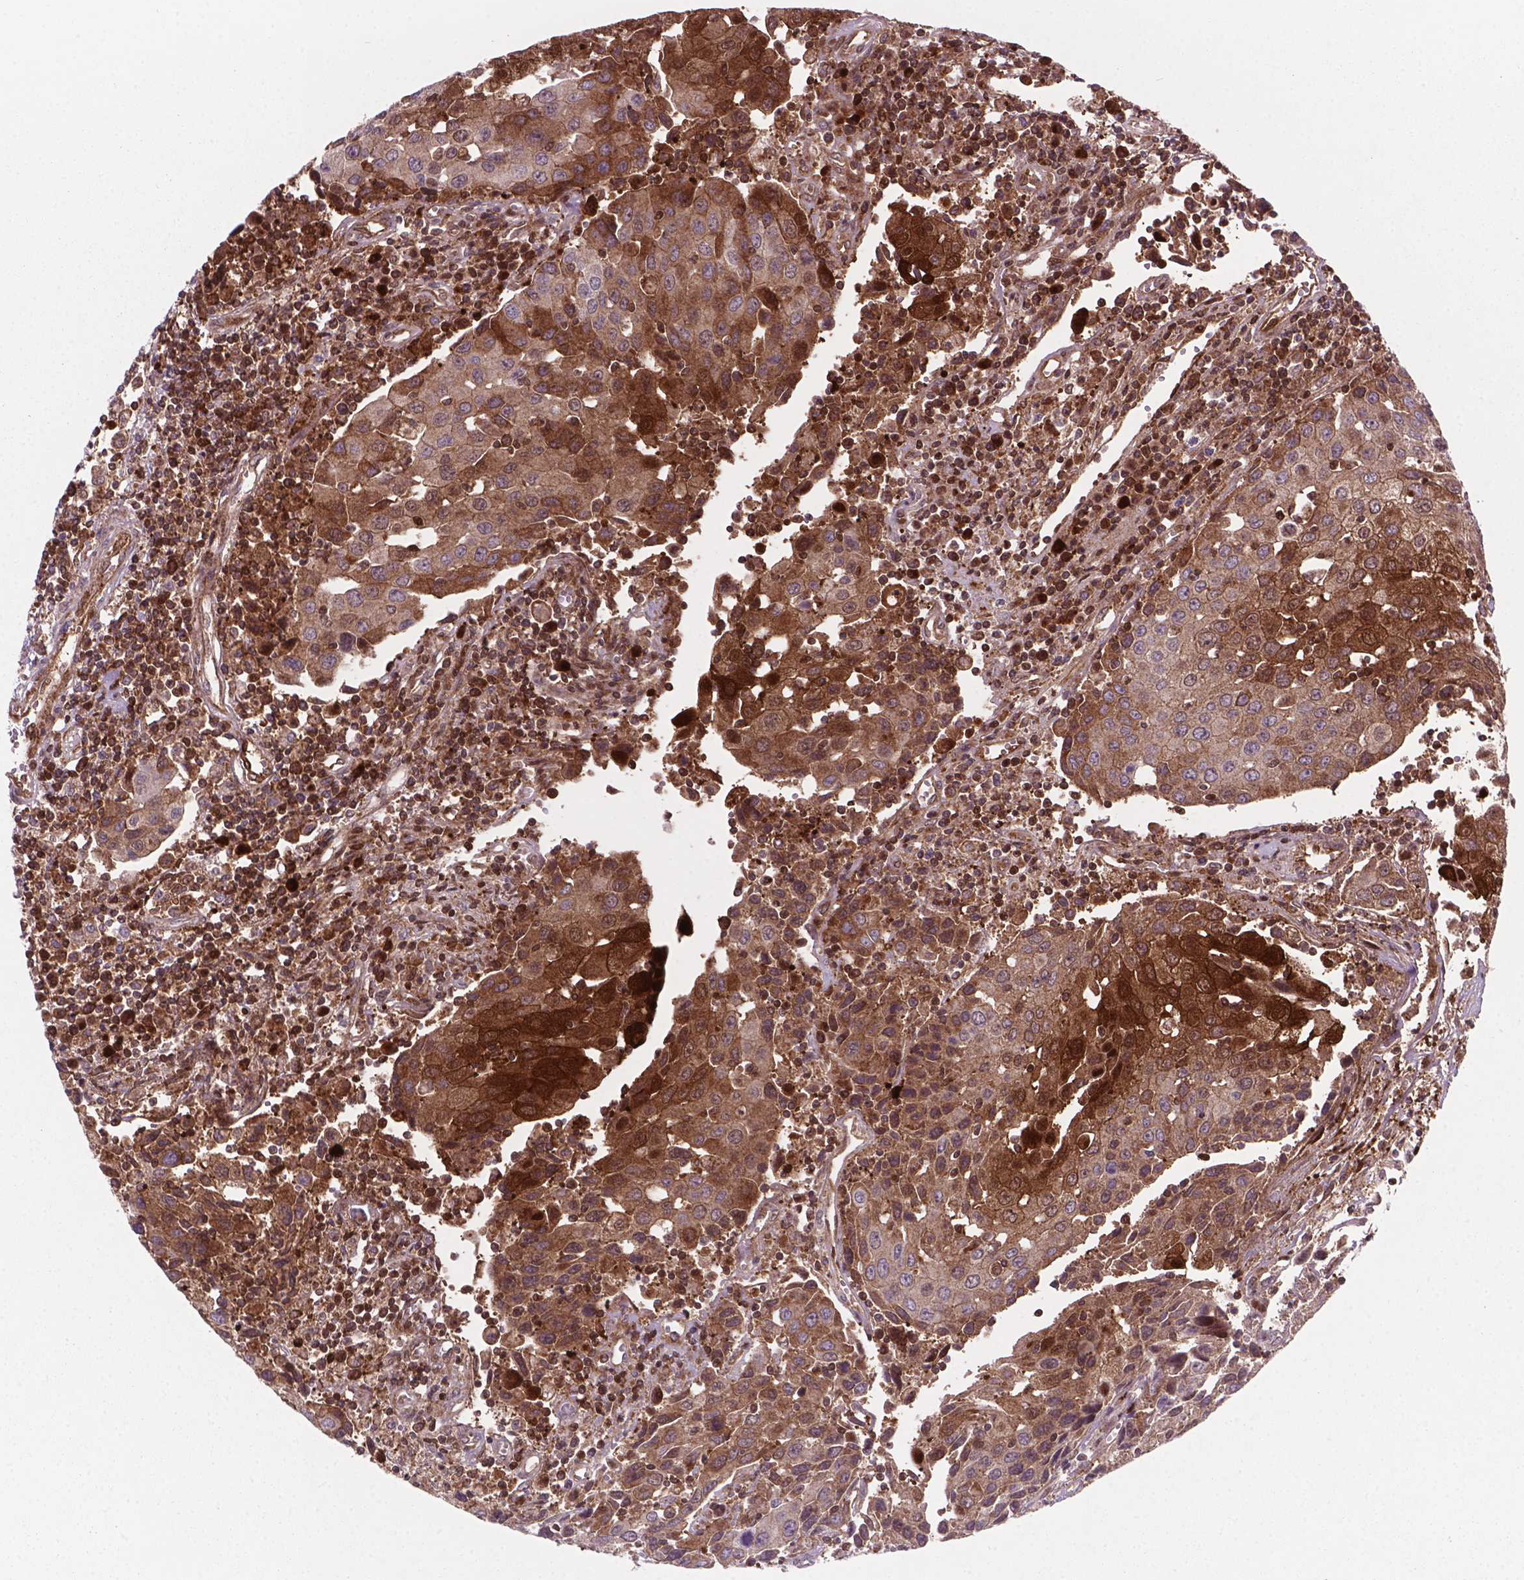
{"staining": {"intensity": "strong", "quantity": "25%-75%", "location": "cytoplasmic/membranous"}, "tissue": "urothelial cancer", "cell_type": "Tumor cells", "image_type": "cancer", "snomed": [{"axis": "morphology", "description": "Urothelial carcinoma, High grade"}, {"axis": "topography", "description": "Urinary bladder"}], "caption": "Immunohistochemical staining of human urothelial cancer demonstrates high levels of strong cytoplasmic/membranous protein positivity in about 25%-75% of tumor cells. The staining was performed using DAB (3,3'-diaminobenzidine), with brown indicating positive protein expression. Nuclei are stained blue with hematoxylin.", "gene": "LDHA", "patient": {"sex": "female", "age": 85}}